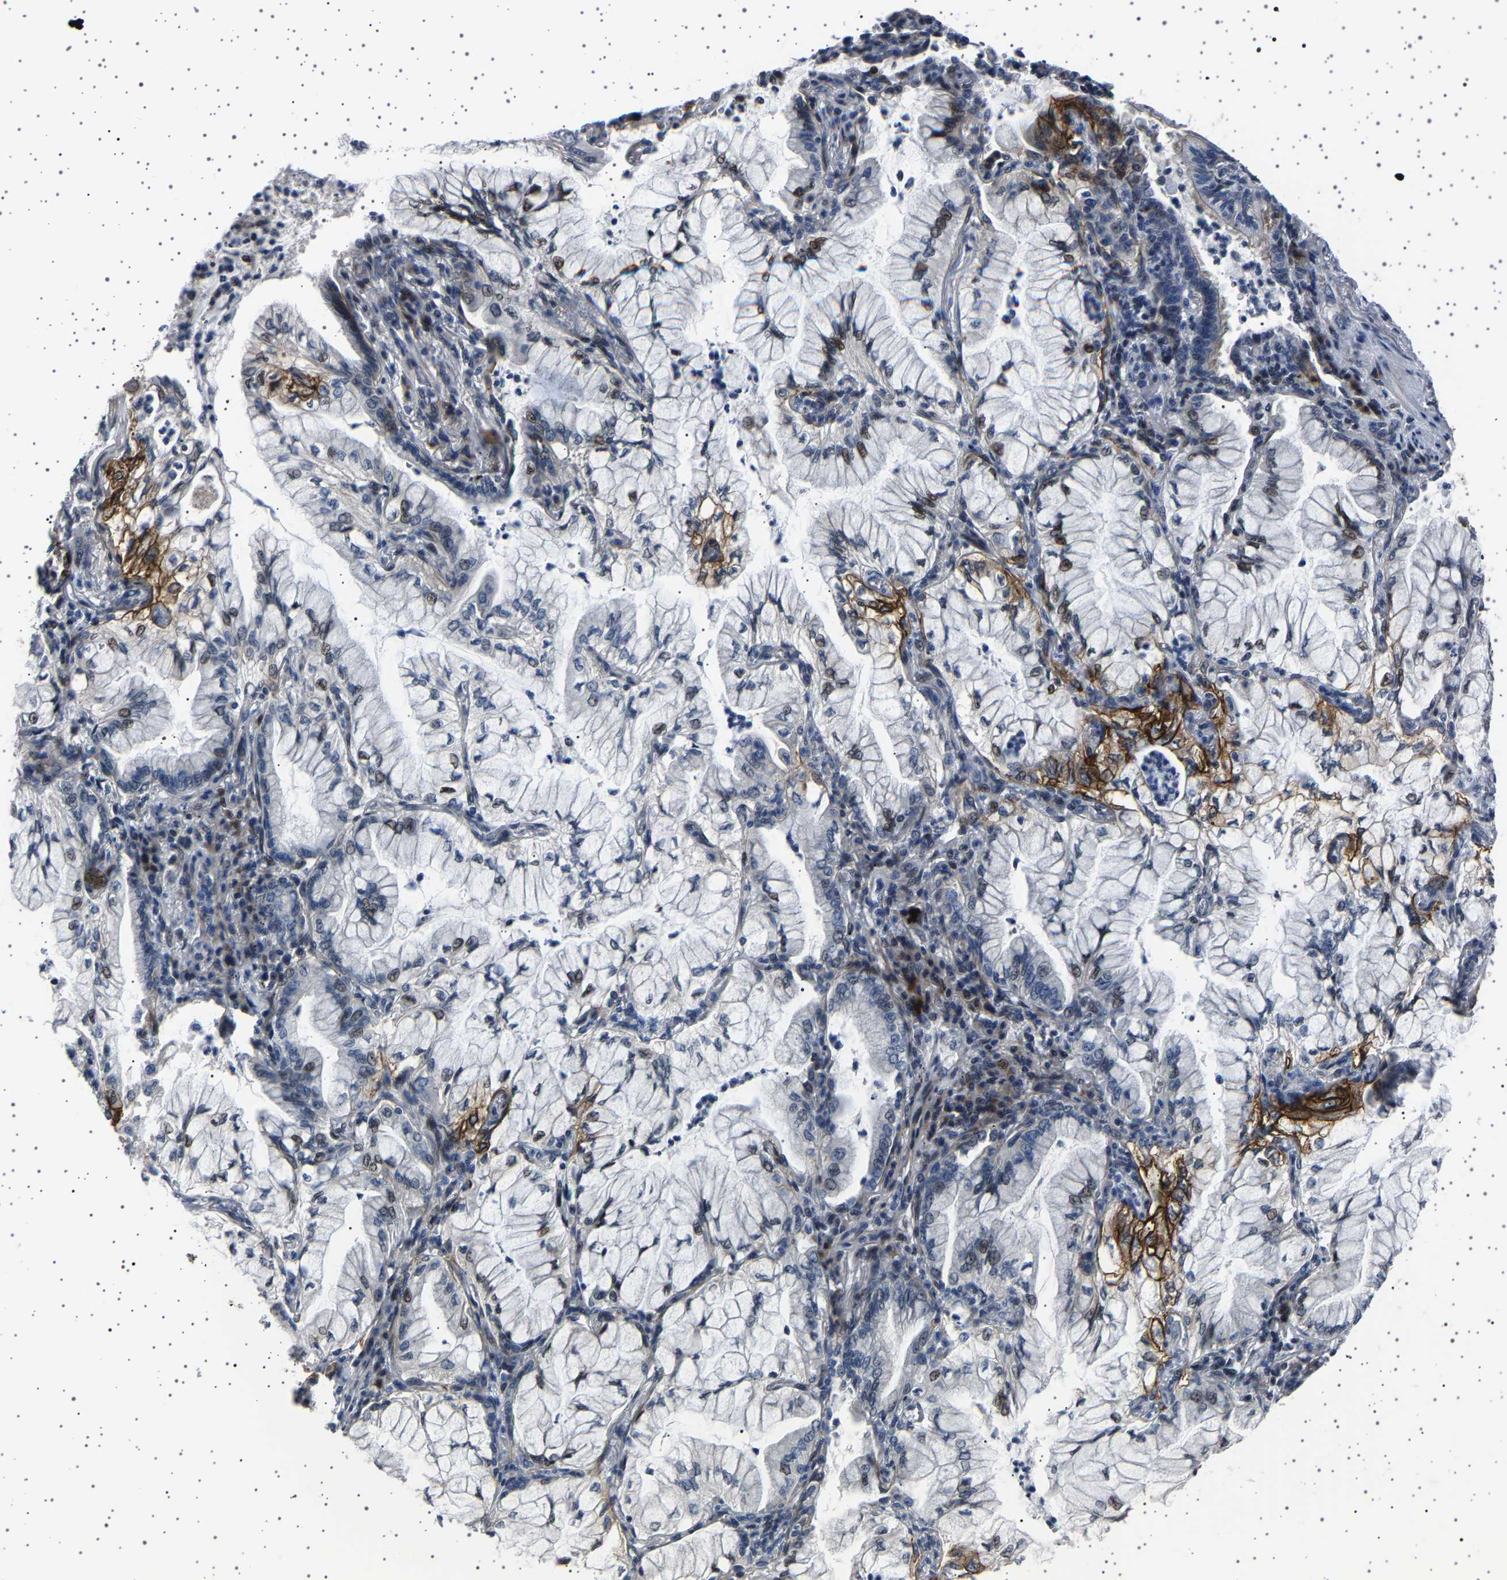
{"staining": {"intensity": "moderate", "quantity": "<25%", "location": "cytoplasmic/membranous,nuclear"}, "tissue": "lung cancer", "cell_type": "Tumor cells", "image_type": "cancer", "snomed": [{"axis": "morphology", "description": "Adenocarcinoma, NOS"}, {"axis": "topography", "description": "Lung"}], "caption": "High-power microscopy captured an IHC histopathology image of lung cancer, revealing moderate cytoplasmic/membranous and nuclear expression in about <25% of tumor cells. The protein is shown in brown color, while the nuclei are stained blue.", "gene": "PAK5", "patient": {"sex": "female", "age": 70}}